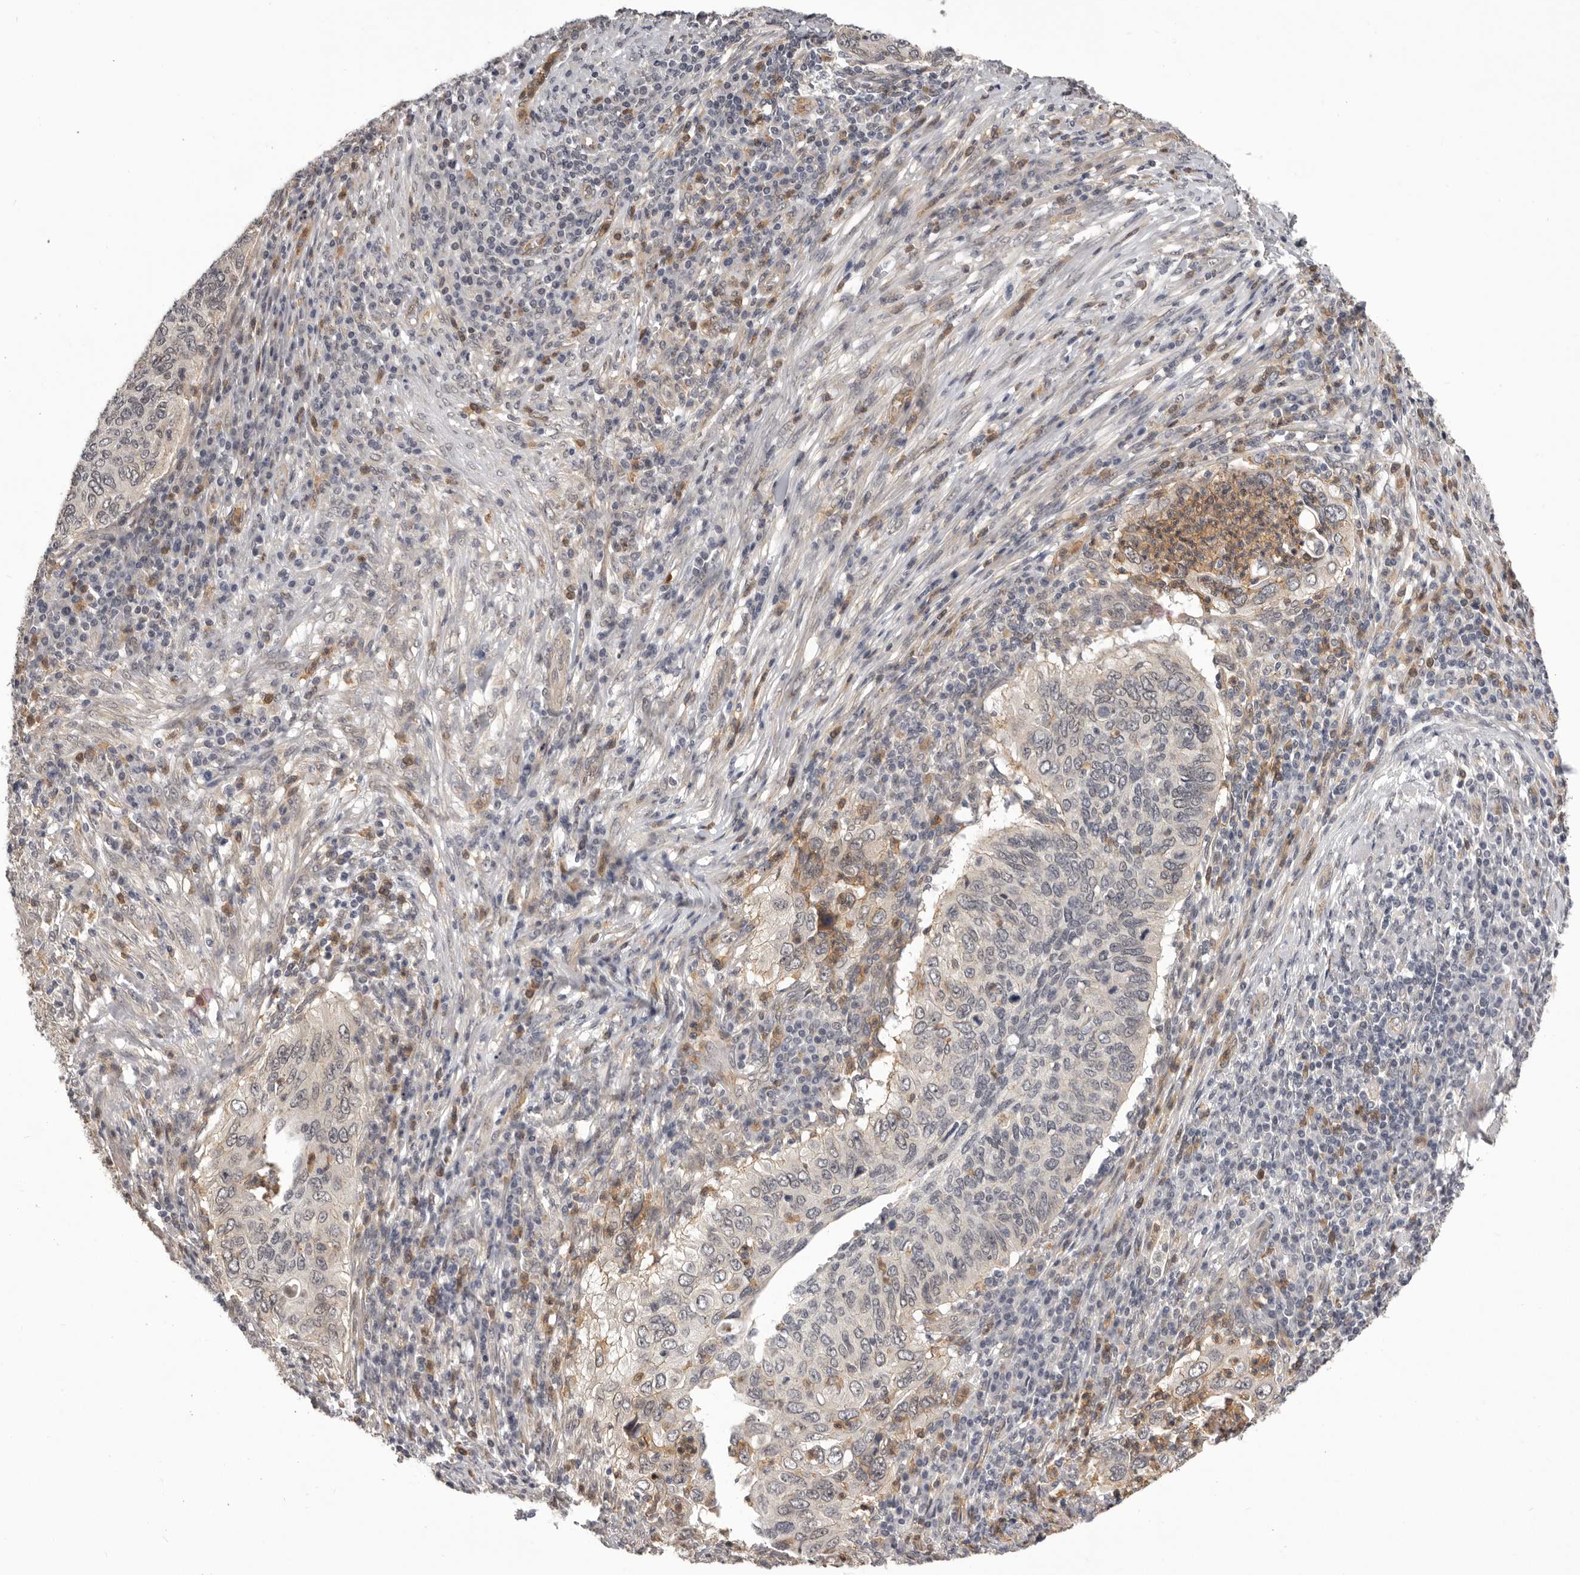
{"staining": {"intensity": "negative", "quantity": "none", "location": "none"}, "tissue": "cervical cancer", "cell_type": "Tumor cells", "image_type": "cancer", "snomed": [{"axis": "morphology", "description": "Squamous cell carcinoma, NOS"}, {"axis": "topography", "description": "Cervix"}], "caption": "Immunohistochemical staining of human cervical squamous cell carcinoma reveals no significant staining in tumor cells. Nuclei are stained in blue.", "gene": "RNF2", "patient": {"sex": "female", "age": 38}}